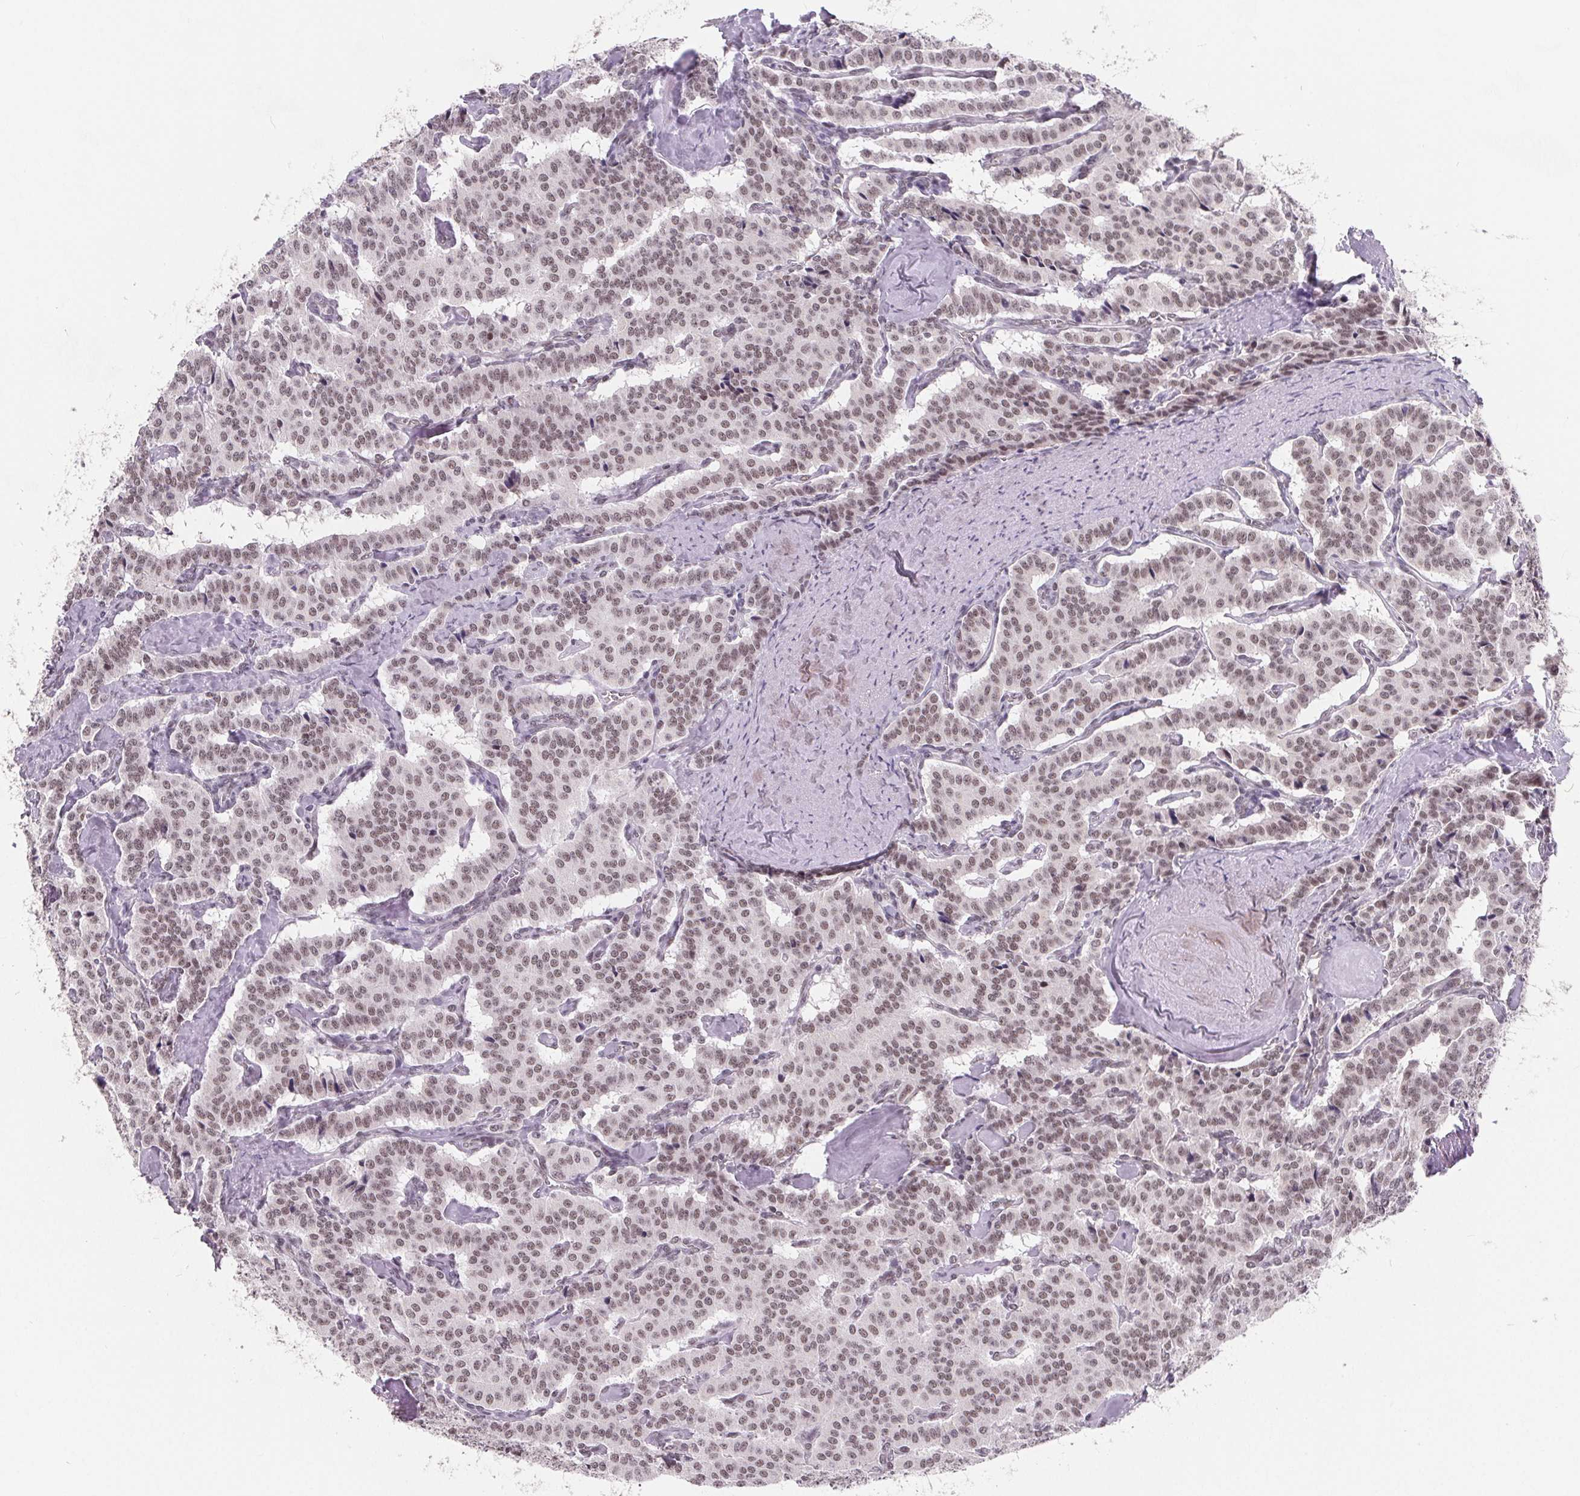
{"staining": {"intensity": "weak", "quantity": ">75%", "location": "nuclear"}, "tissue": "carcinoid", "cell_type": "Tumor cells", "image_type": "cancer", "snomed": [{"axis": "morphology", "description": "Carcinoid, malignant, NOS"}, {"axis": "topography", "description": "Lung"}], "caption": "Malignant carcinoid tissue displays weak nuclear positivity in approximately >75% of tumor cells (DAB IHC, brown staining for protein, blue staining for nuclei).", "gene": "TCERG1", "patient": {"sex": "female", "age": 46}}